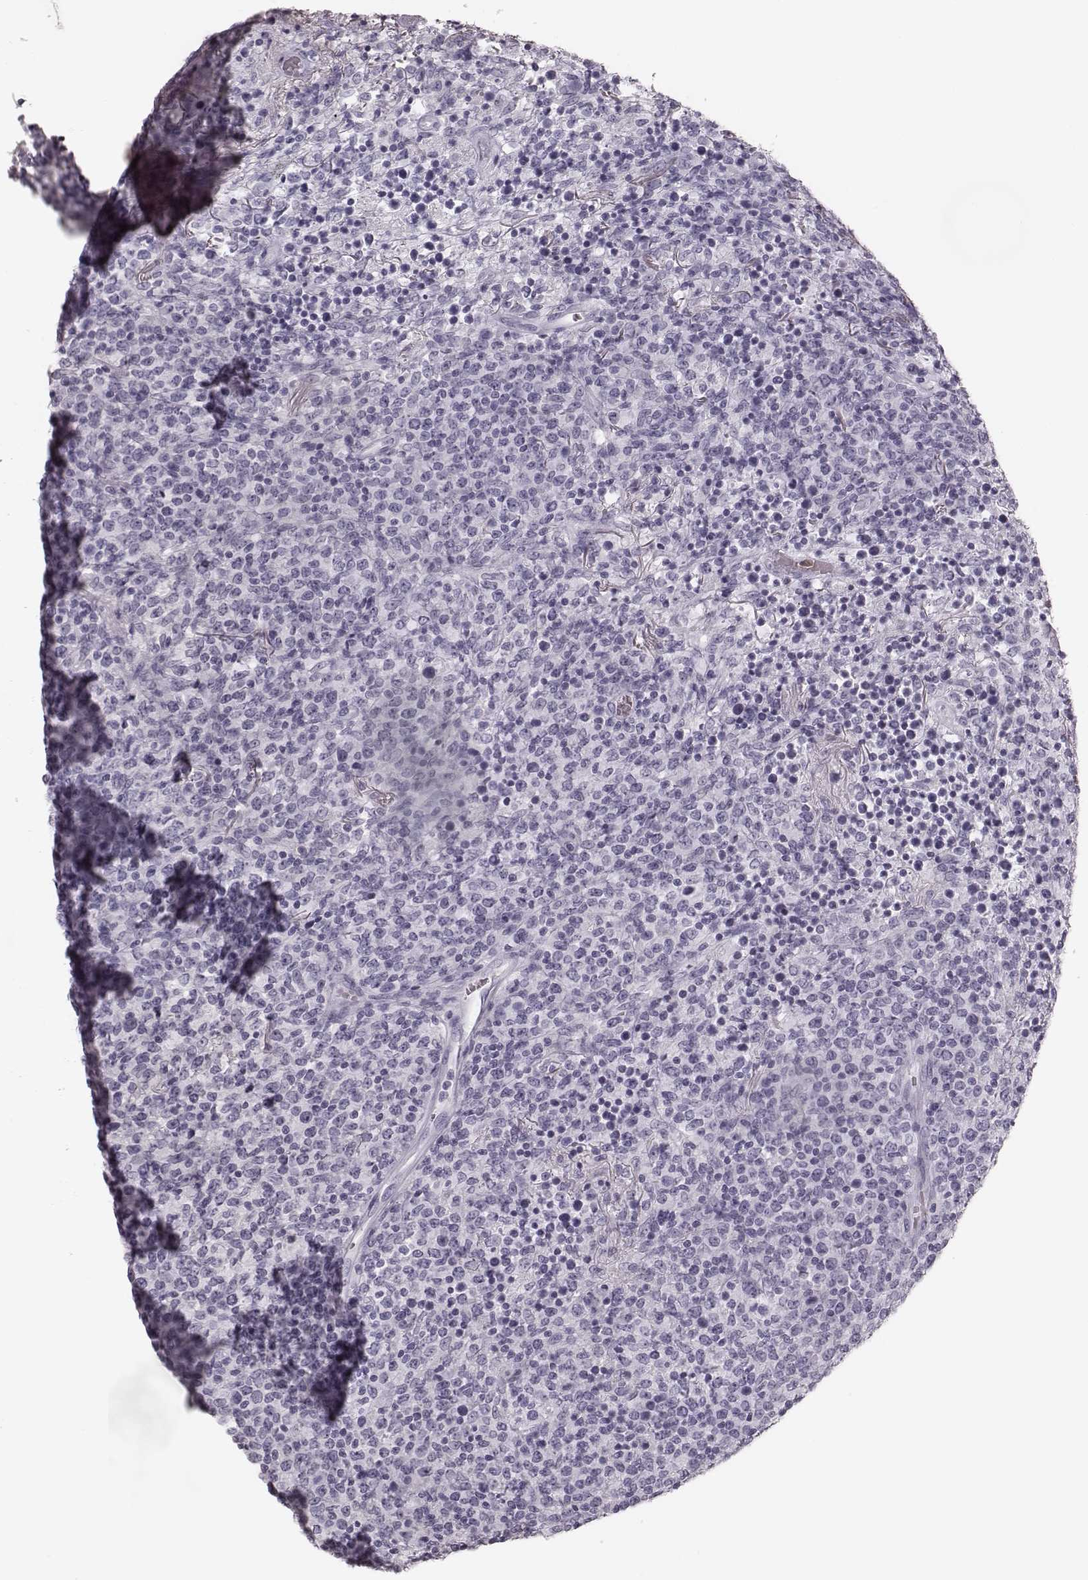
{"staining": {"intensity": "negative", "quantity": "none", "location": "none"}, "tissue": "lymphoma", "cell_type": "Tumor cells", "image_type": "cancer", "snomed": [{"axis": "morphology", "description": "Malignant lymphoma, non-Hodgkin's type, High grade"}, {"axis": "topography", "description": "Lung"}], "caption": "Immunohistochemistry micrograph of human malignant lymphoma, non-Hodgkin's type (high-grade) stained for a protein (brown), which displays no positivity in tumor cells.", "gene": "ELANE", "patient": {"sex": "male", "age": 79}}